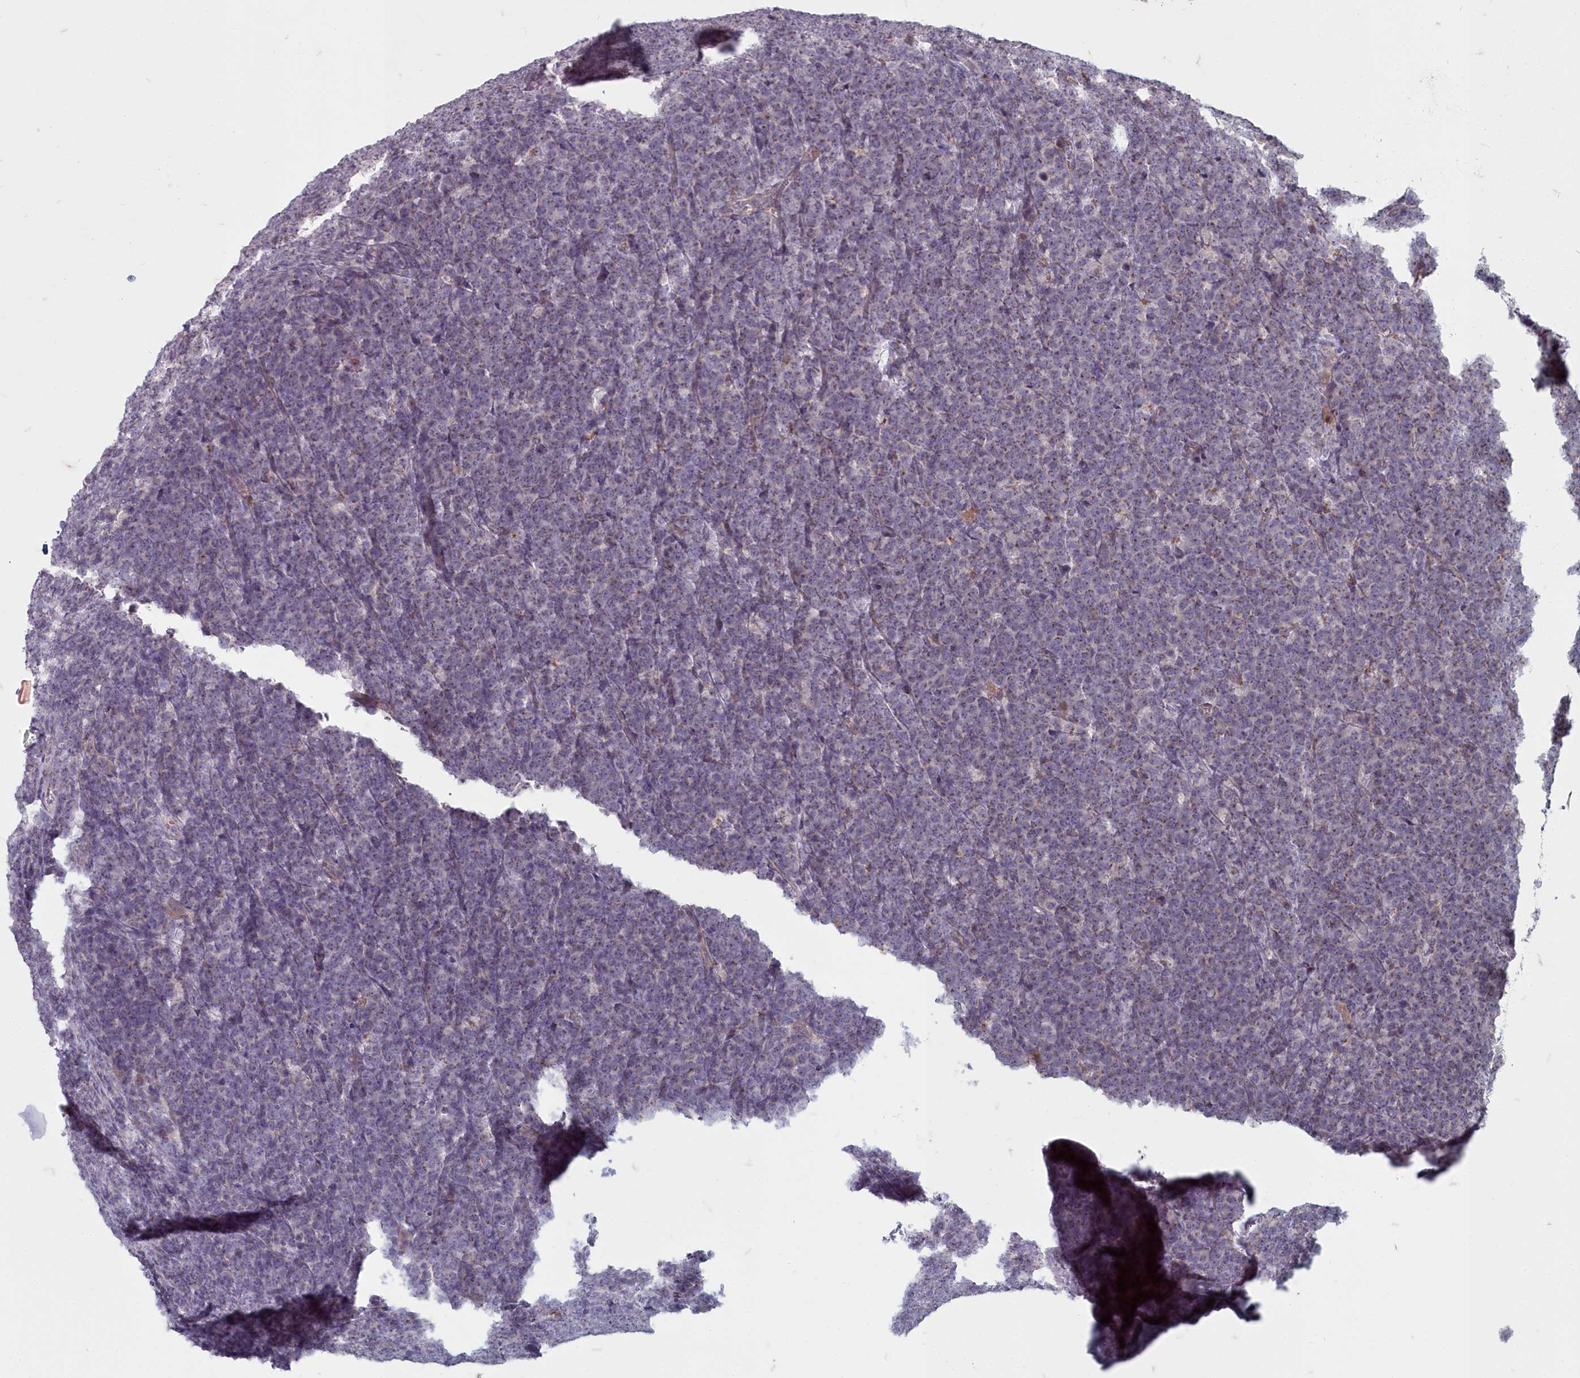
{"staining": {"intensity": "negative", "quantity": "none", "location": "none"}, "tissue": "lymphoma", "cell_type": "Tumor cells", "image_type": "cancer", "snomed": [{"axis": "morphology", "description": "Malignant lymphoma, non-Hodgkin's type, High grade"}, {"axis": "topography", "description": "Small intestine"}], "caption": "Immunohistochemistry (IHC) of lymphoma demonstrates no expression in tumor cells. (Brightfield microscopy of DAB (3,3'-diaminobenzidine) immunohistochemistry at high magnification).", "gene": "ZNF626", "patient": {"sex": "male", "age": 8}}